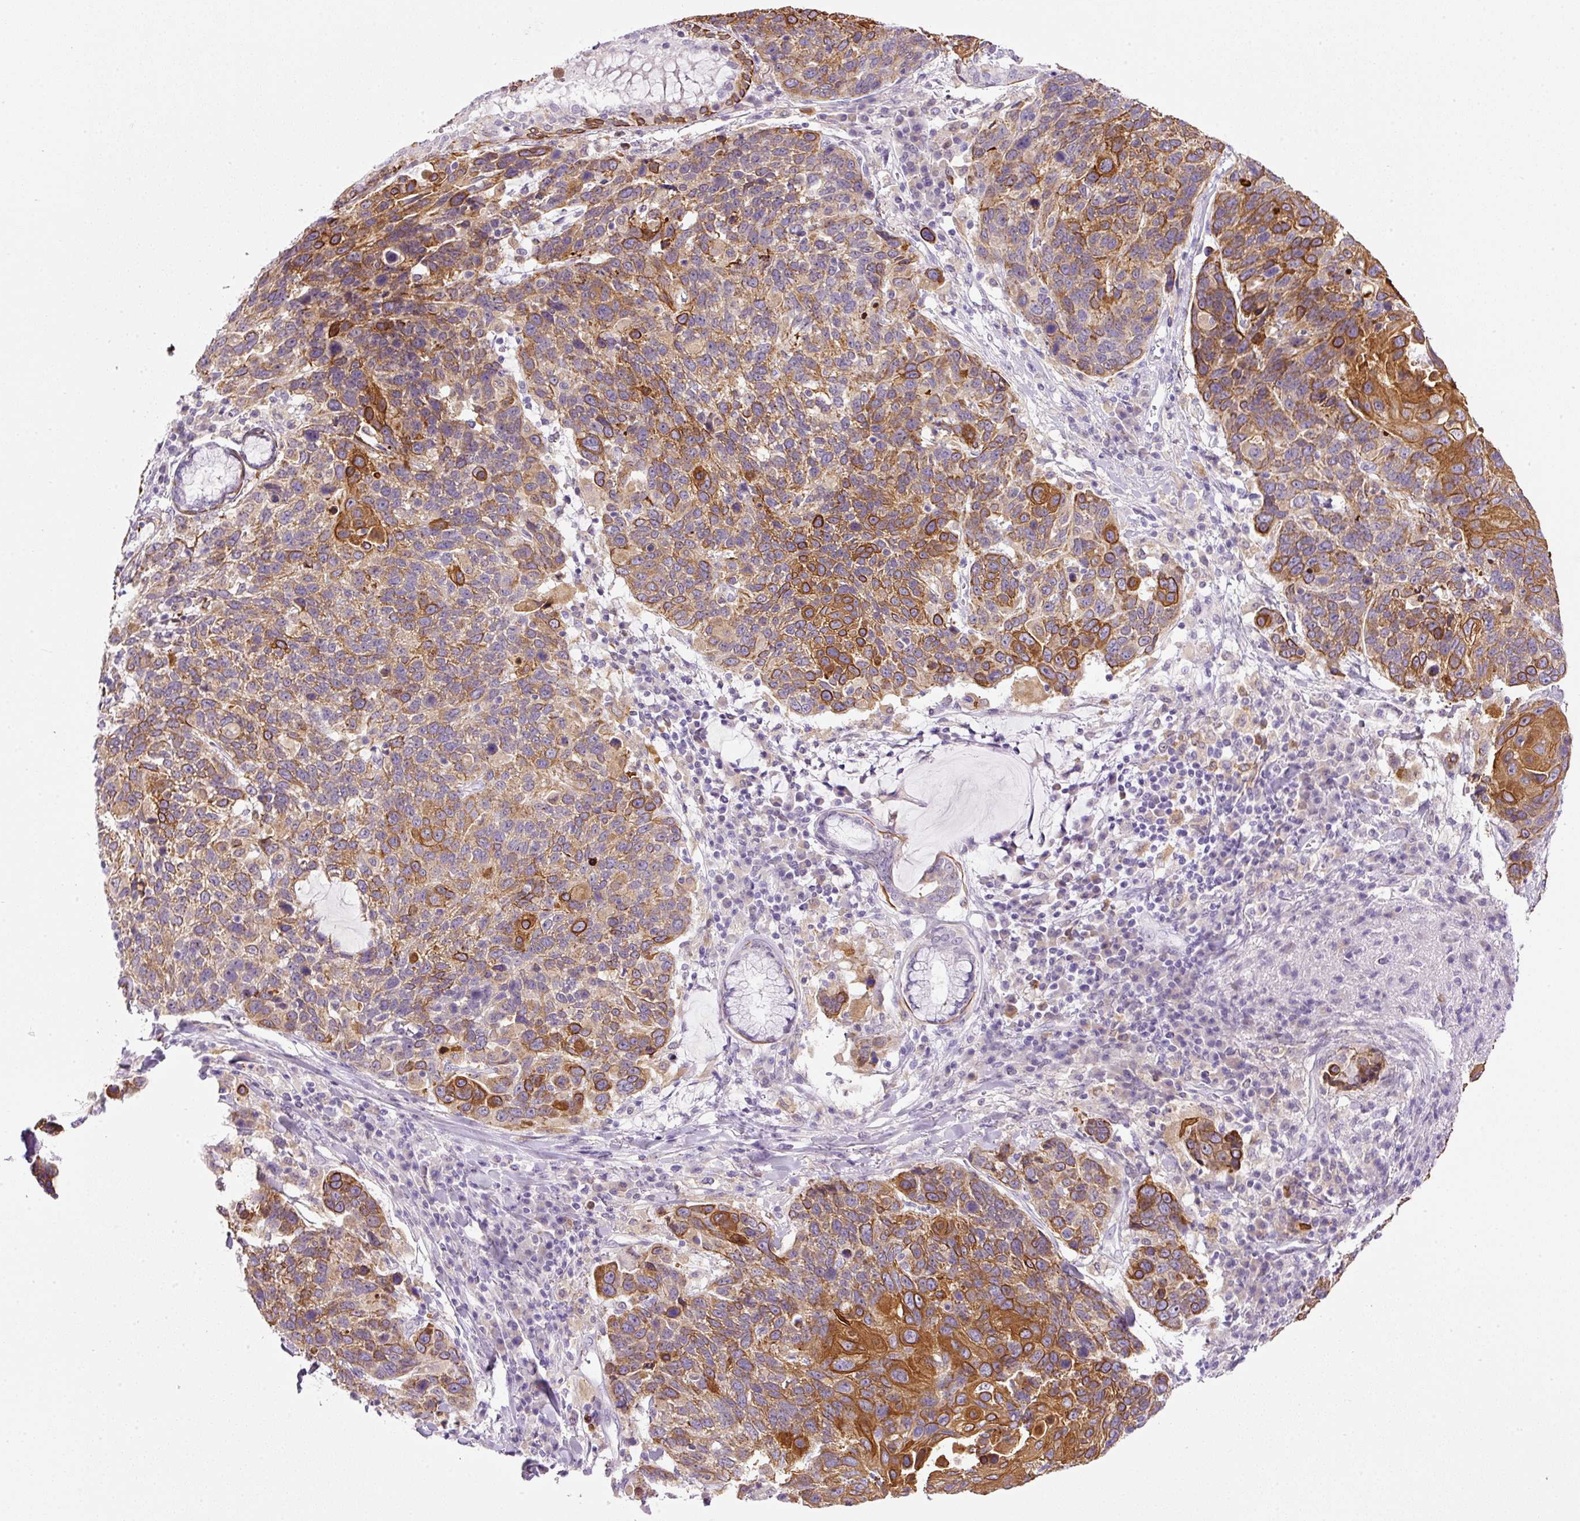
{"staining": {"intensity": "moderate", "quantity": ">75%", "location": "cytoplasmic/membranous"}, "tissue": "lung cancer", "cell_type": "Tumor cells", "image_type": "cancer", "snomed": [{"axis": "morphology", "description": "Squamous cell carcinoma, NOS"}, {"axis": "topography", "description": "Lung"}], "caption": "IHC of human lung cancer displays medium levels of moderate cytoplasmic/membranous expression in about >75% of tumor cells.", "gene": "SRC", "patient": {"sex": "male", "age": 66}}